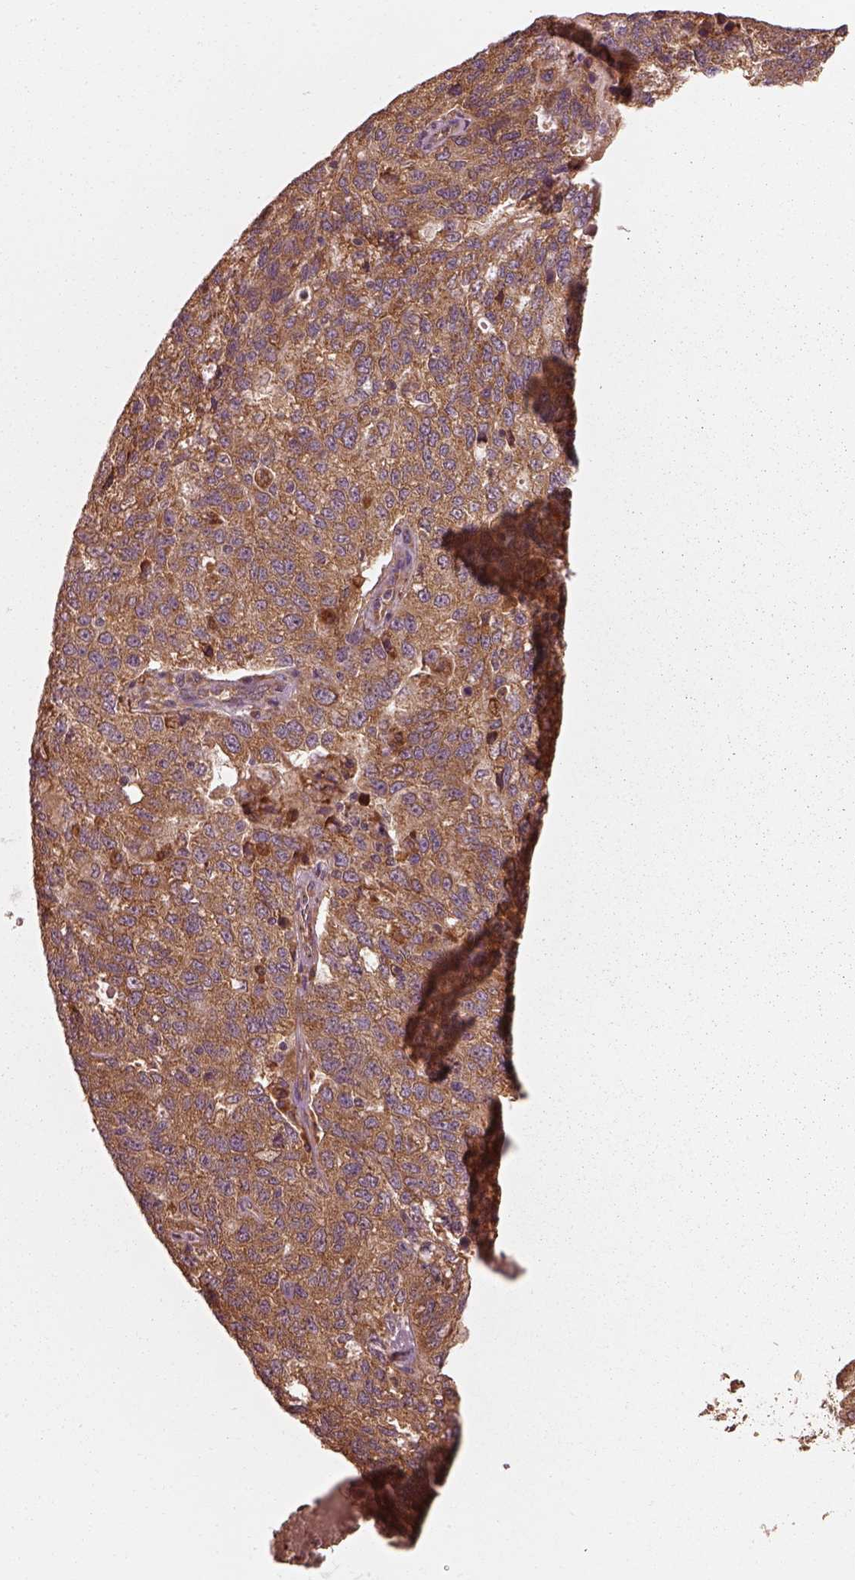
{"staining": {"intensity": "moderate", "quantity": ">75%", "location": "cytoplasmic/membranous"}, "tissue": "ovarian cancer", "cell_type": "Tumor cells", "image_type": "cancer", "snomed": [{"axis": "morphology", "description": "Cystadenocarcinoma, serous, NOS"}, {"axis": "topography", "description": "Ovary"}], "caption": "An image showing moderate cytoplasmic/membranous expression in about >75% of tumor cells in ovarian cancer, as visualized by brown immunohistochemical staining.", "gene": "RPS5", "patient": {"sex": "female", "age": 71}}